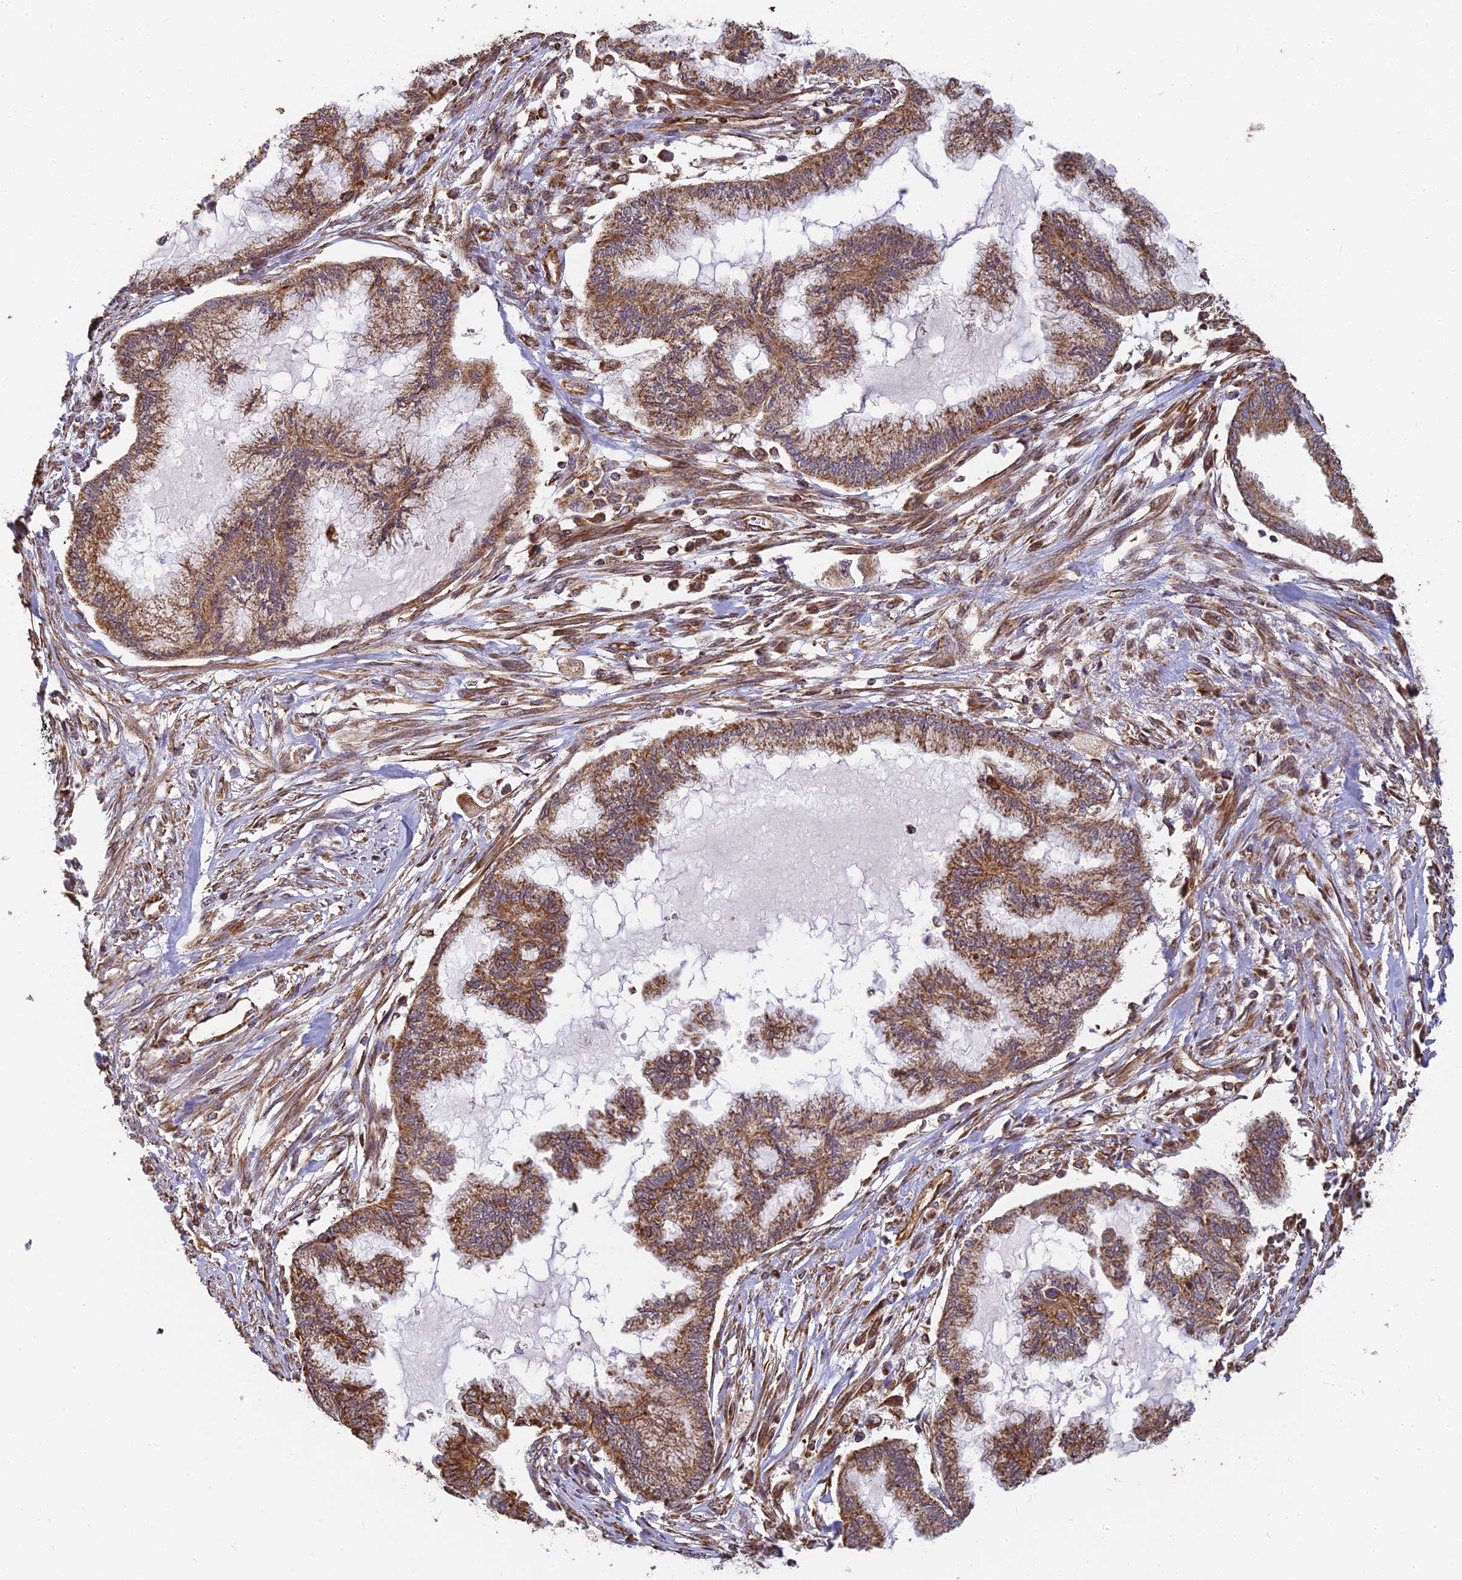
{"staining": {"intensity": "moderate", "quantity": ">75%", "location": "cytoplasmic/membranous"}, "tissue": "endometrial cancer", "cell_type": "Tumor cells", "image_type": "cancer", "snomed": [{"axis": "morphology", "description": "Adenocarcinoma, NOS"}, {"axis": "topography", "description": "Endometrium"}], "caption": "This histopathology image displays immunohistochemistry (IHC) staining of endometrial cancer (adenocarcinoma), with medium moderate cytoplasmic/membranous staining in about >75% of tumor cells.", "gene": "DSTYK", "patient": {"sex": "female", "age": 86}}